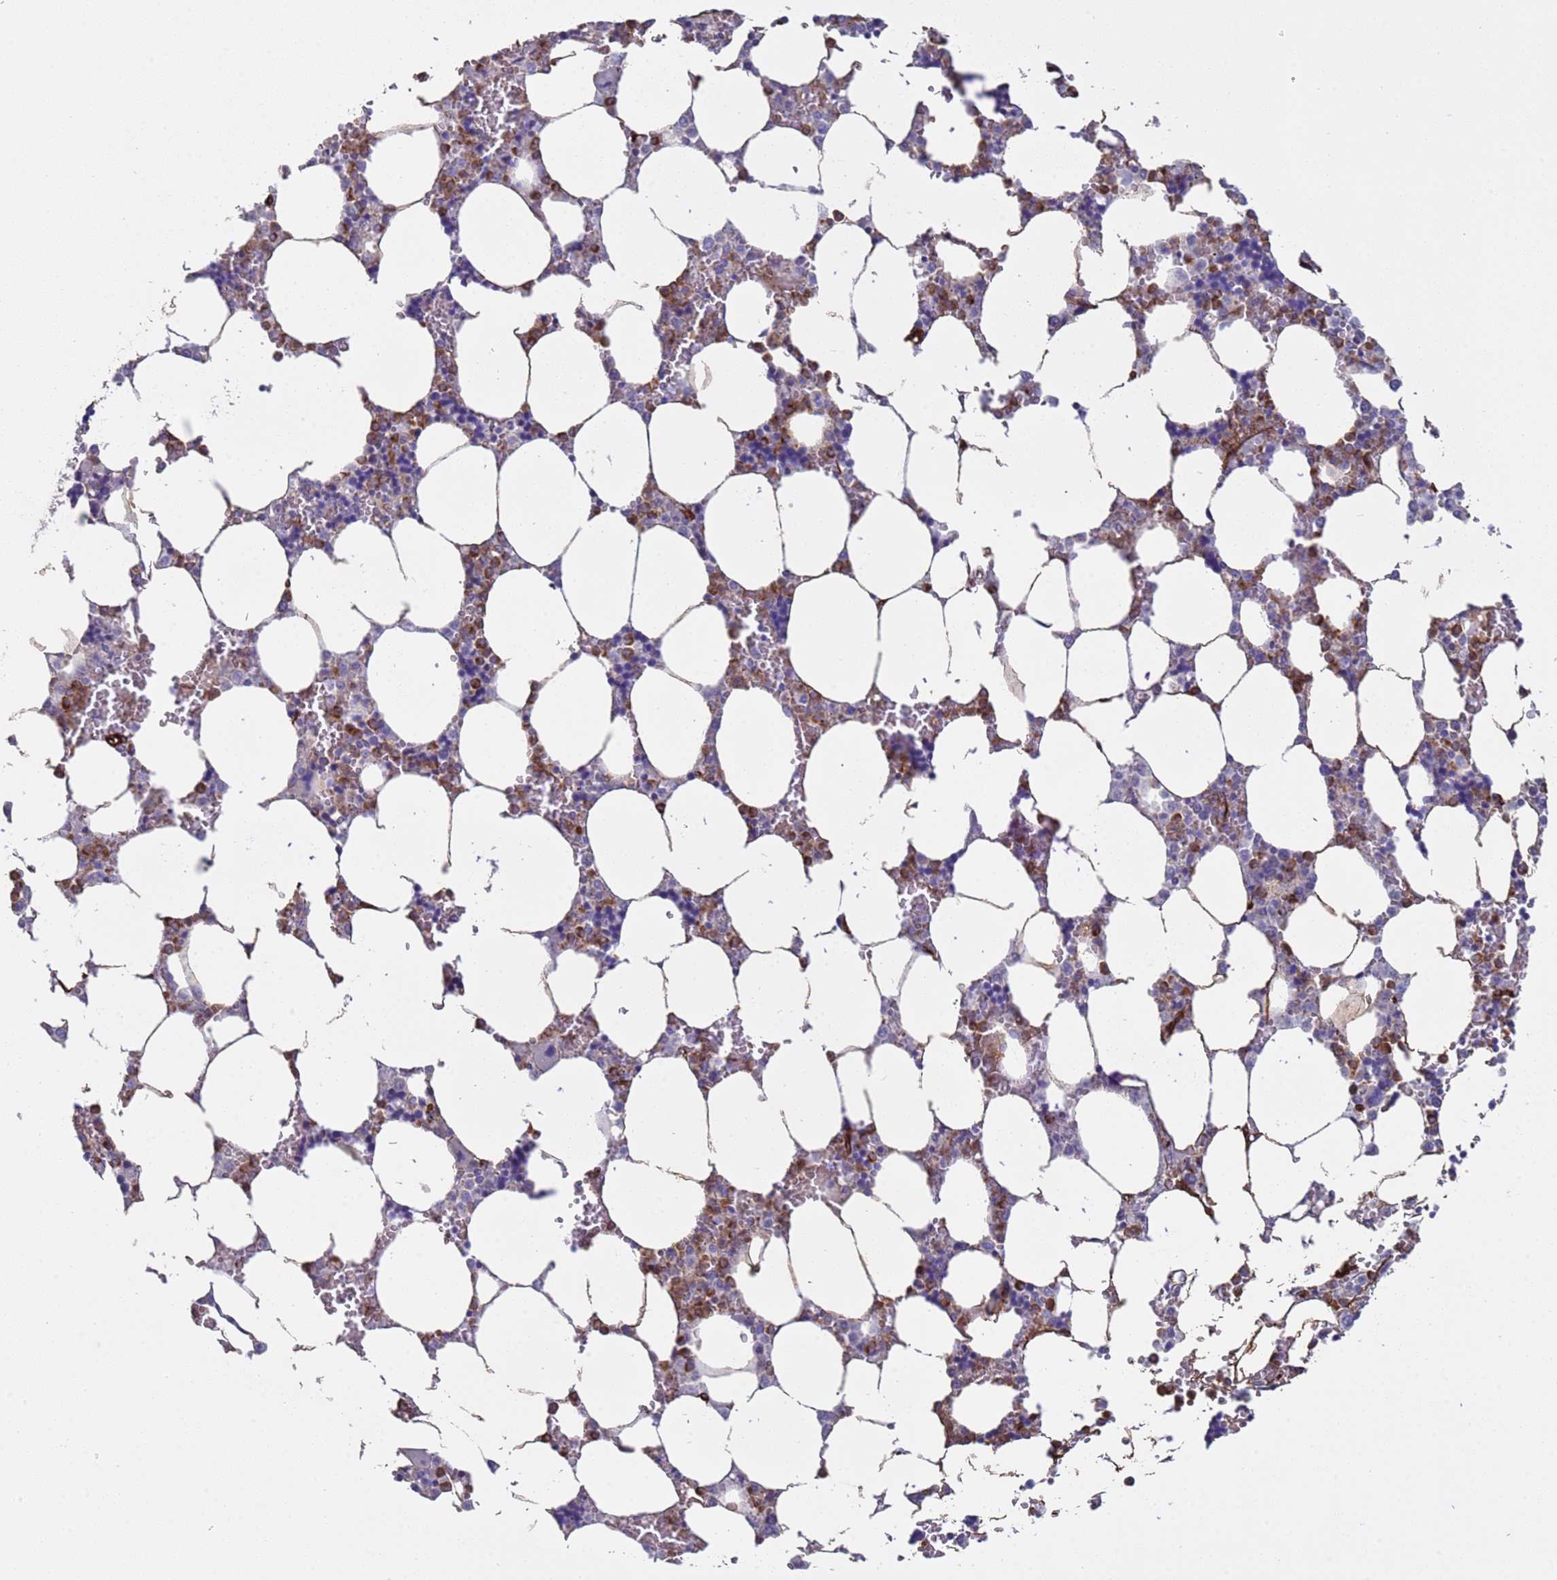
{"staining": {"intensity": "moderate", "quantity": "25%-75%", "location": "cytoplasmic/membranous"}, "tissue": "bone marrow", "cell_type": "Hematopoietic cells", "image_type": "normal", "snomed": [{"axis": "morphology", "description": "Normal tissue, NOS"}, {"axis": "topography", "description": "Bone marrow"}], "caption": "The micrograph reveals immunohistochemical staining of unremarkable bone marrow. There is moderate cytoplasmic/membranous expression is present in about 25%-75% of hematopoietic cells. (Stains: DAB (3,3'-diaminobenzidine) in brown, nuclei in blue, Microscopy: brightfield microscopy at high magnification).", "gene": "GASK1A", "patient": {"sex": "male", "age": 64}}